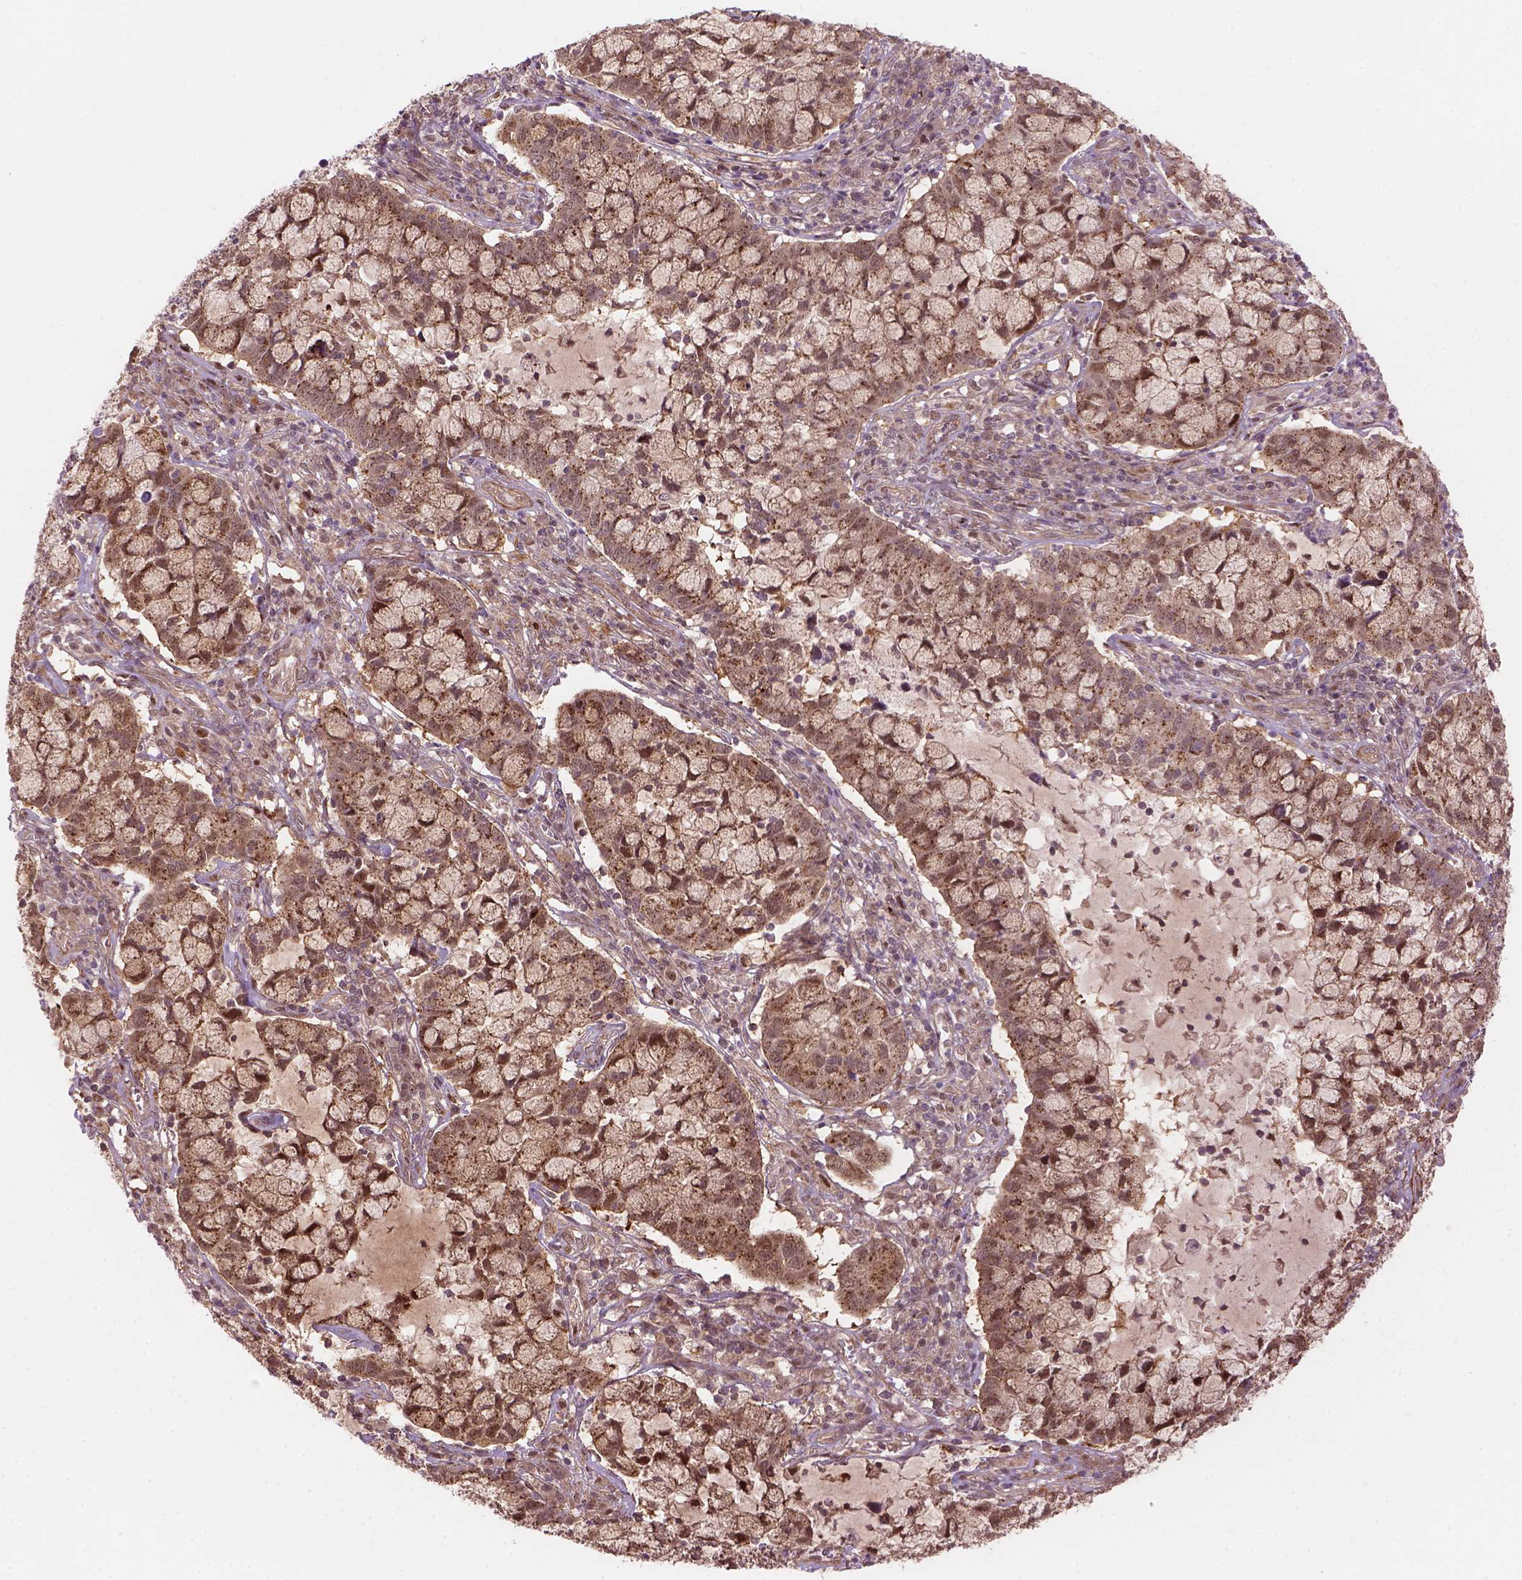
{"staining": {"intensity": "moderate", "quantity": "25%-75%", "location": "cytoplasmic/membranous,nuclear"}, "tissue": "cervical cancer", "cell_type": "Tumor cells", "image_type": "cancer", "snomed": [{"axis": "morphology", "description": "Adenocarcinoma, NOS"}, {"axis": "topography", "description": "Cervix"}], "caption": "A micrograph of human cervical adenocarcinoma stained for a protein reveals moderate cytoplasmic/membranous and nuclear brown staining in tumor cells.", "gene": "PSMD11", "patient": {"sex": "female", "age": 40}}